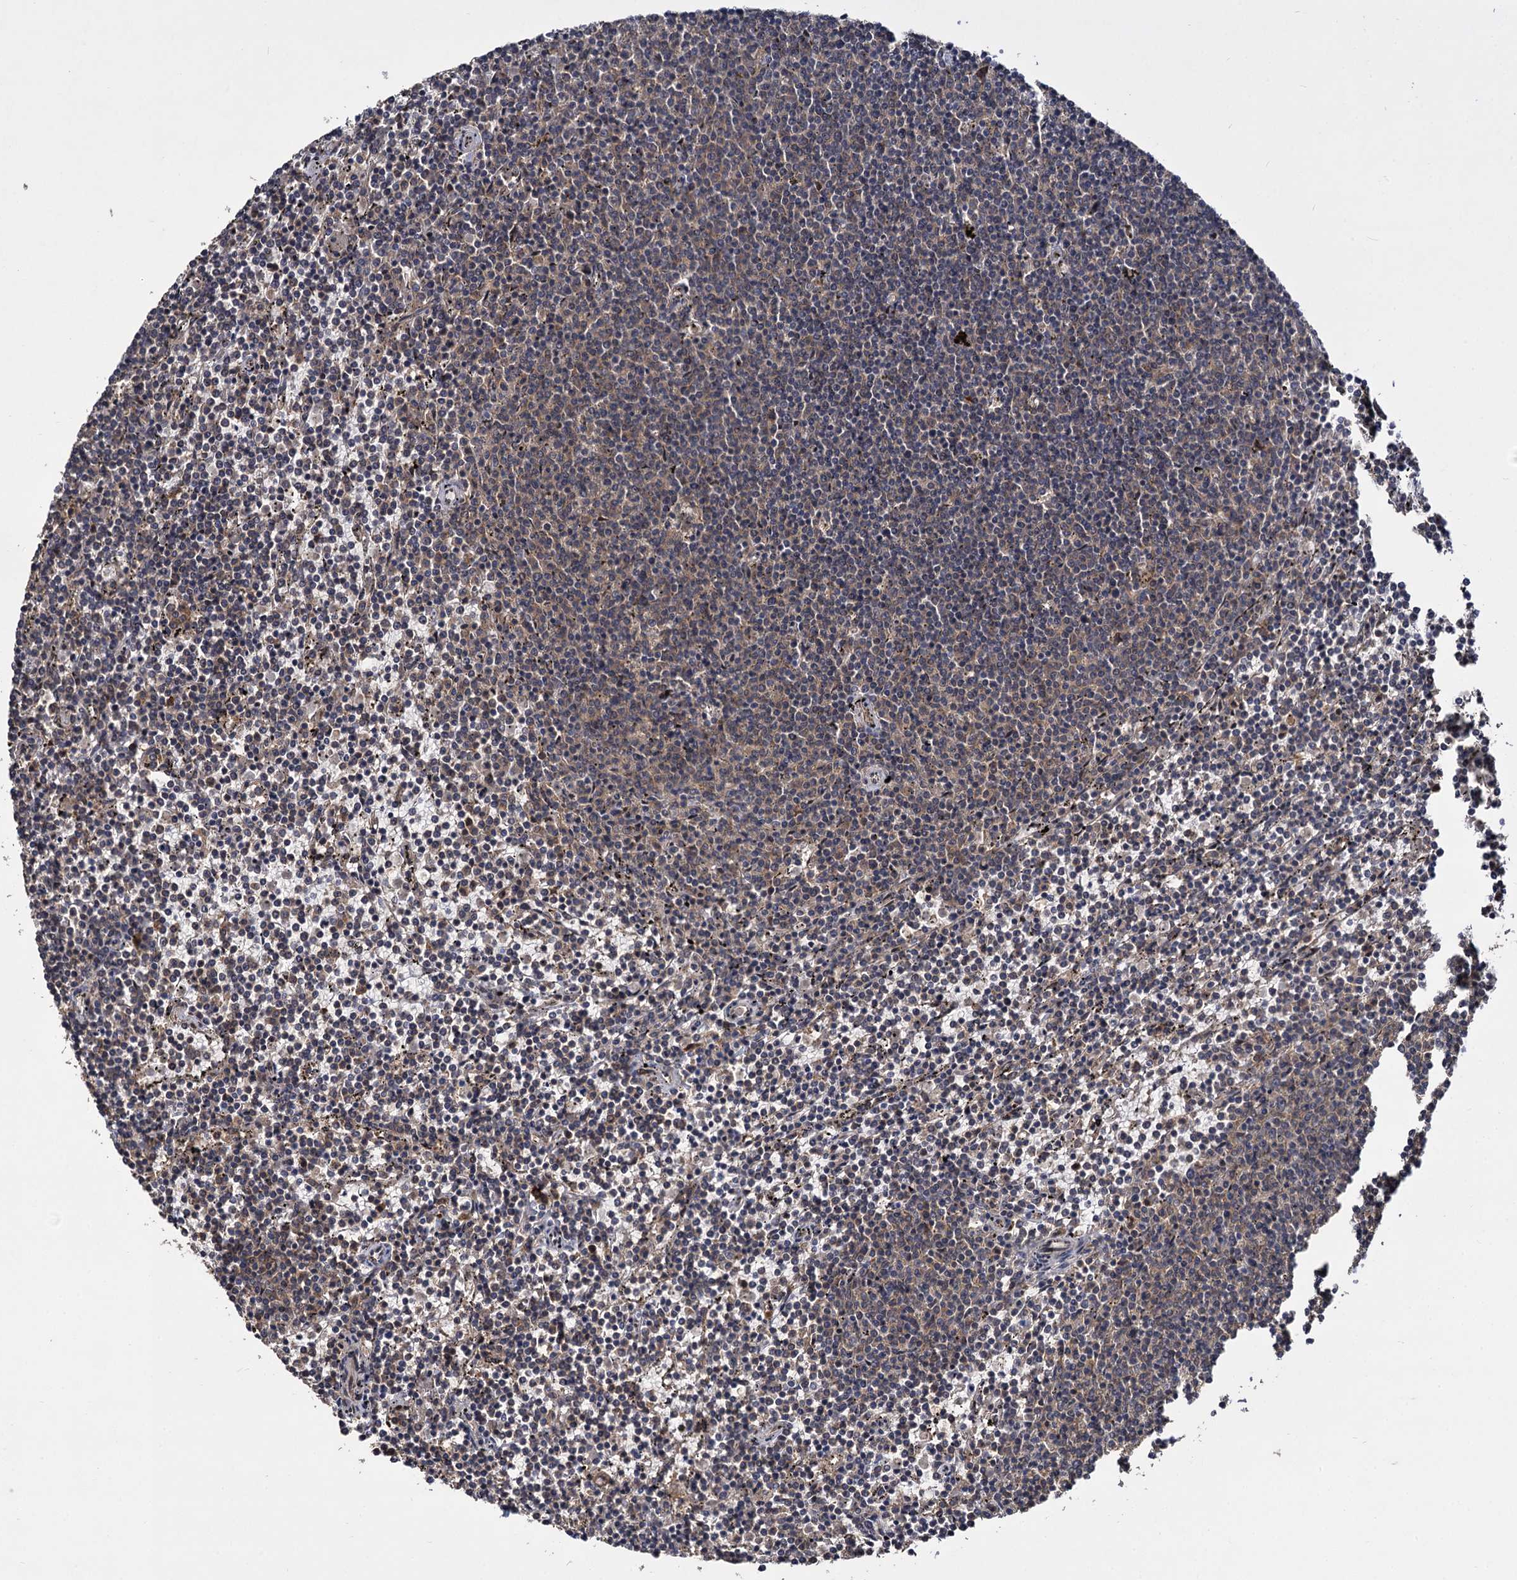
{"staining": {"intensity": "weak", "quantity": "25%-75%", "location": "cytoplasmic/membranous"}, "tissue": "lymphoma", "cell_type": "Tumor cells", "image_type": "cancer", "snomed": [{"axis": "morphology", "description": "Malignant lymphoma, non-Hodgkin's type, Low grade"}, {"axis": "topography", "description": "Spleen"}], "caption": "This is a photomicrograph of immunohistochemistry (IHC) staining of lymphoma, which shows weak expression in the cytoplasmic/membranous of tumor cells.", "gene": "INPPL1", "patient": {"sex": "female", "age": 50}}